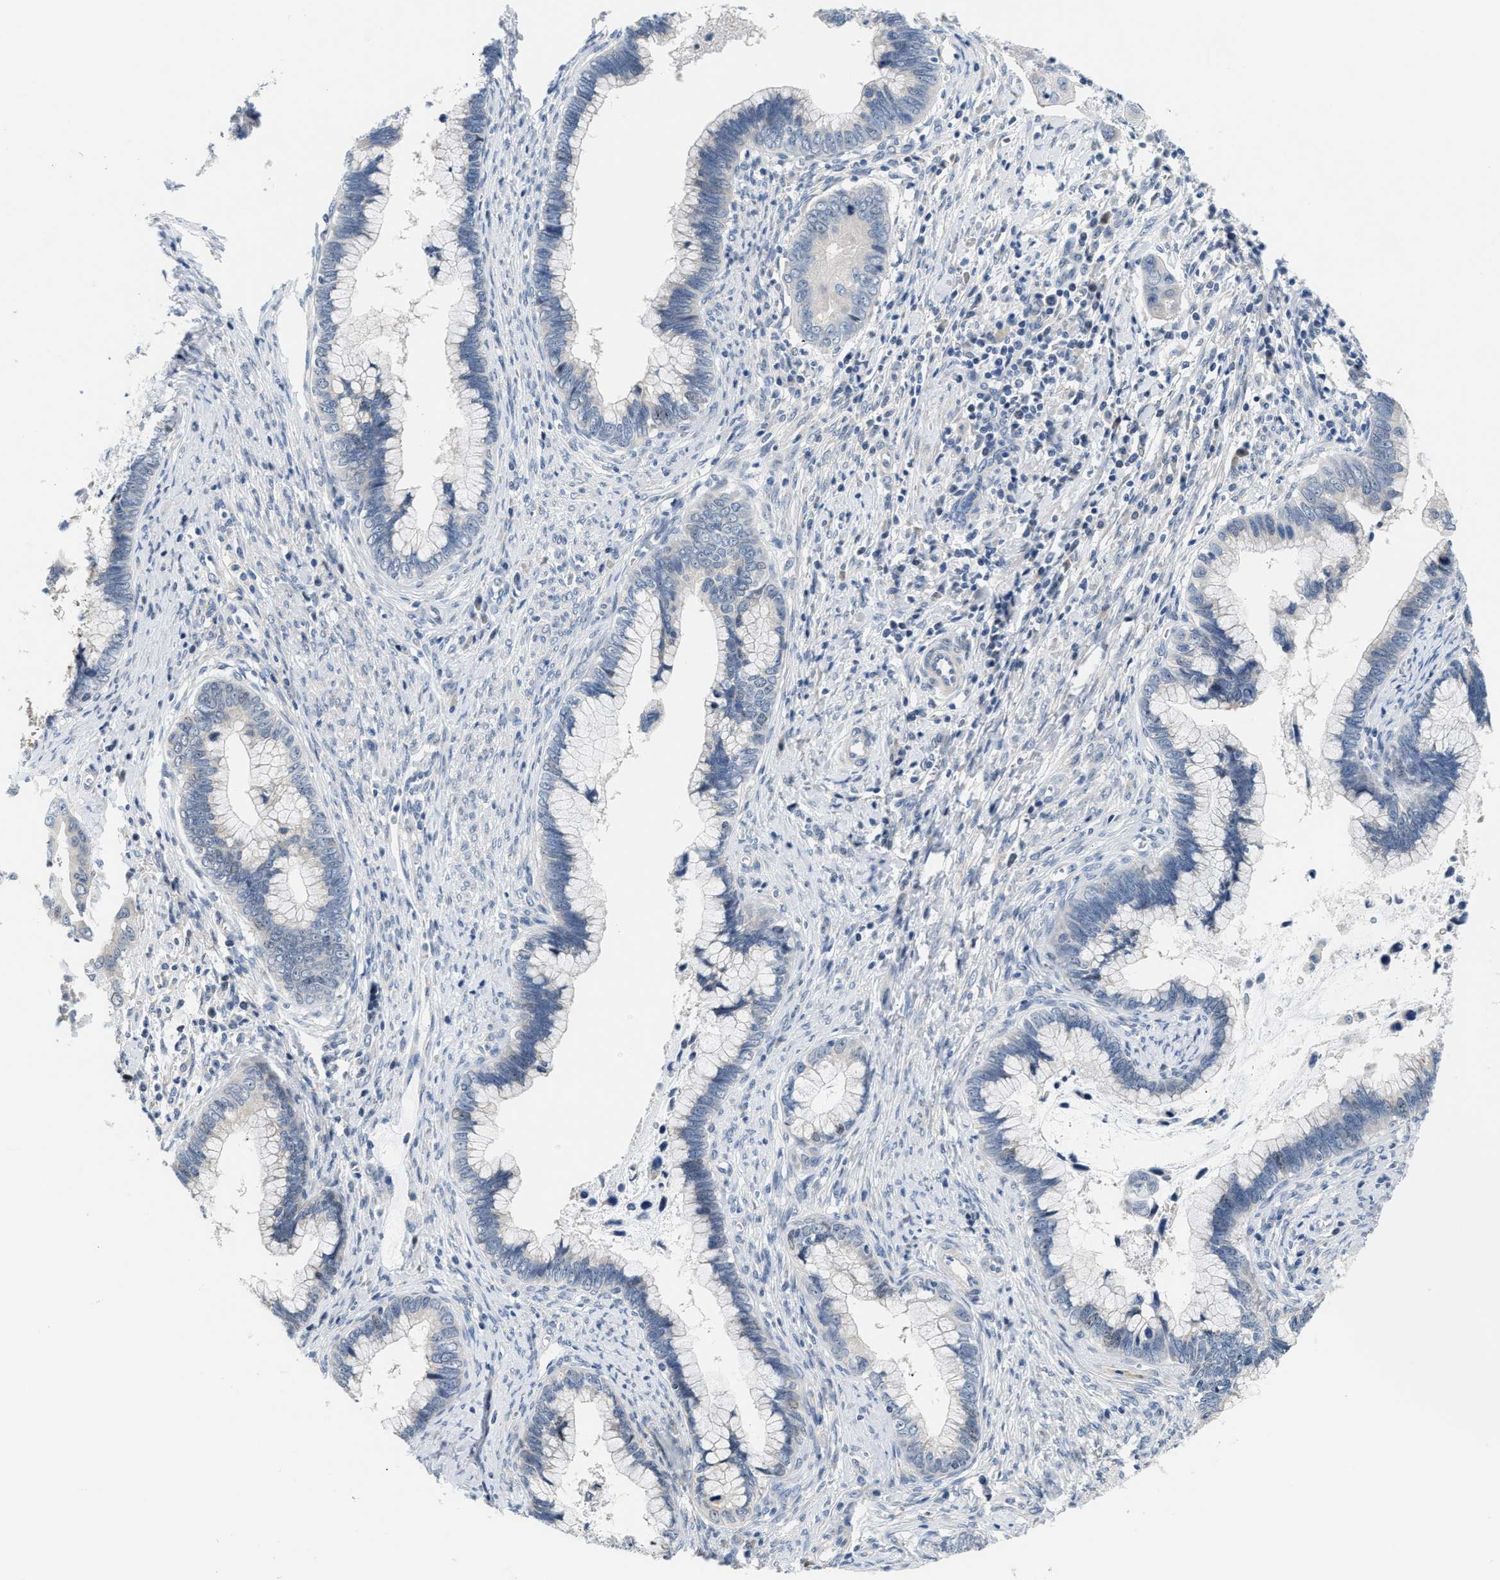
{"staining": {"intensity": "negative", "quantity": "none", "location": "none"}, "tissue": "cervical cancer", "cell_type": "Tumor cells", "image_type": "cancer", "snomed": [{"axis": "morphology", "description": "Adenocarcinoma, NOS"}, {"axis": "topography", "description": "Cervix"}], "caption": "A high-resolution histopathology image shows IHC staining of adenocarcinoma (cervical), which demonstrates no significant staining in tumor cells.", "gene": "CLGN", "patient": {"sex": "female", "age": 44}}